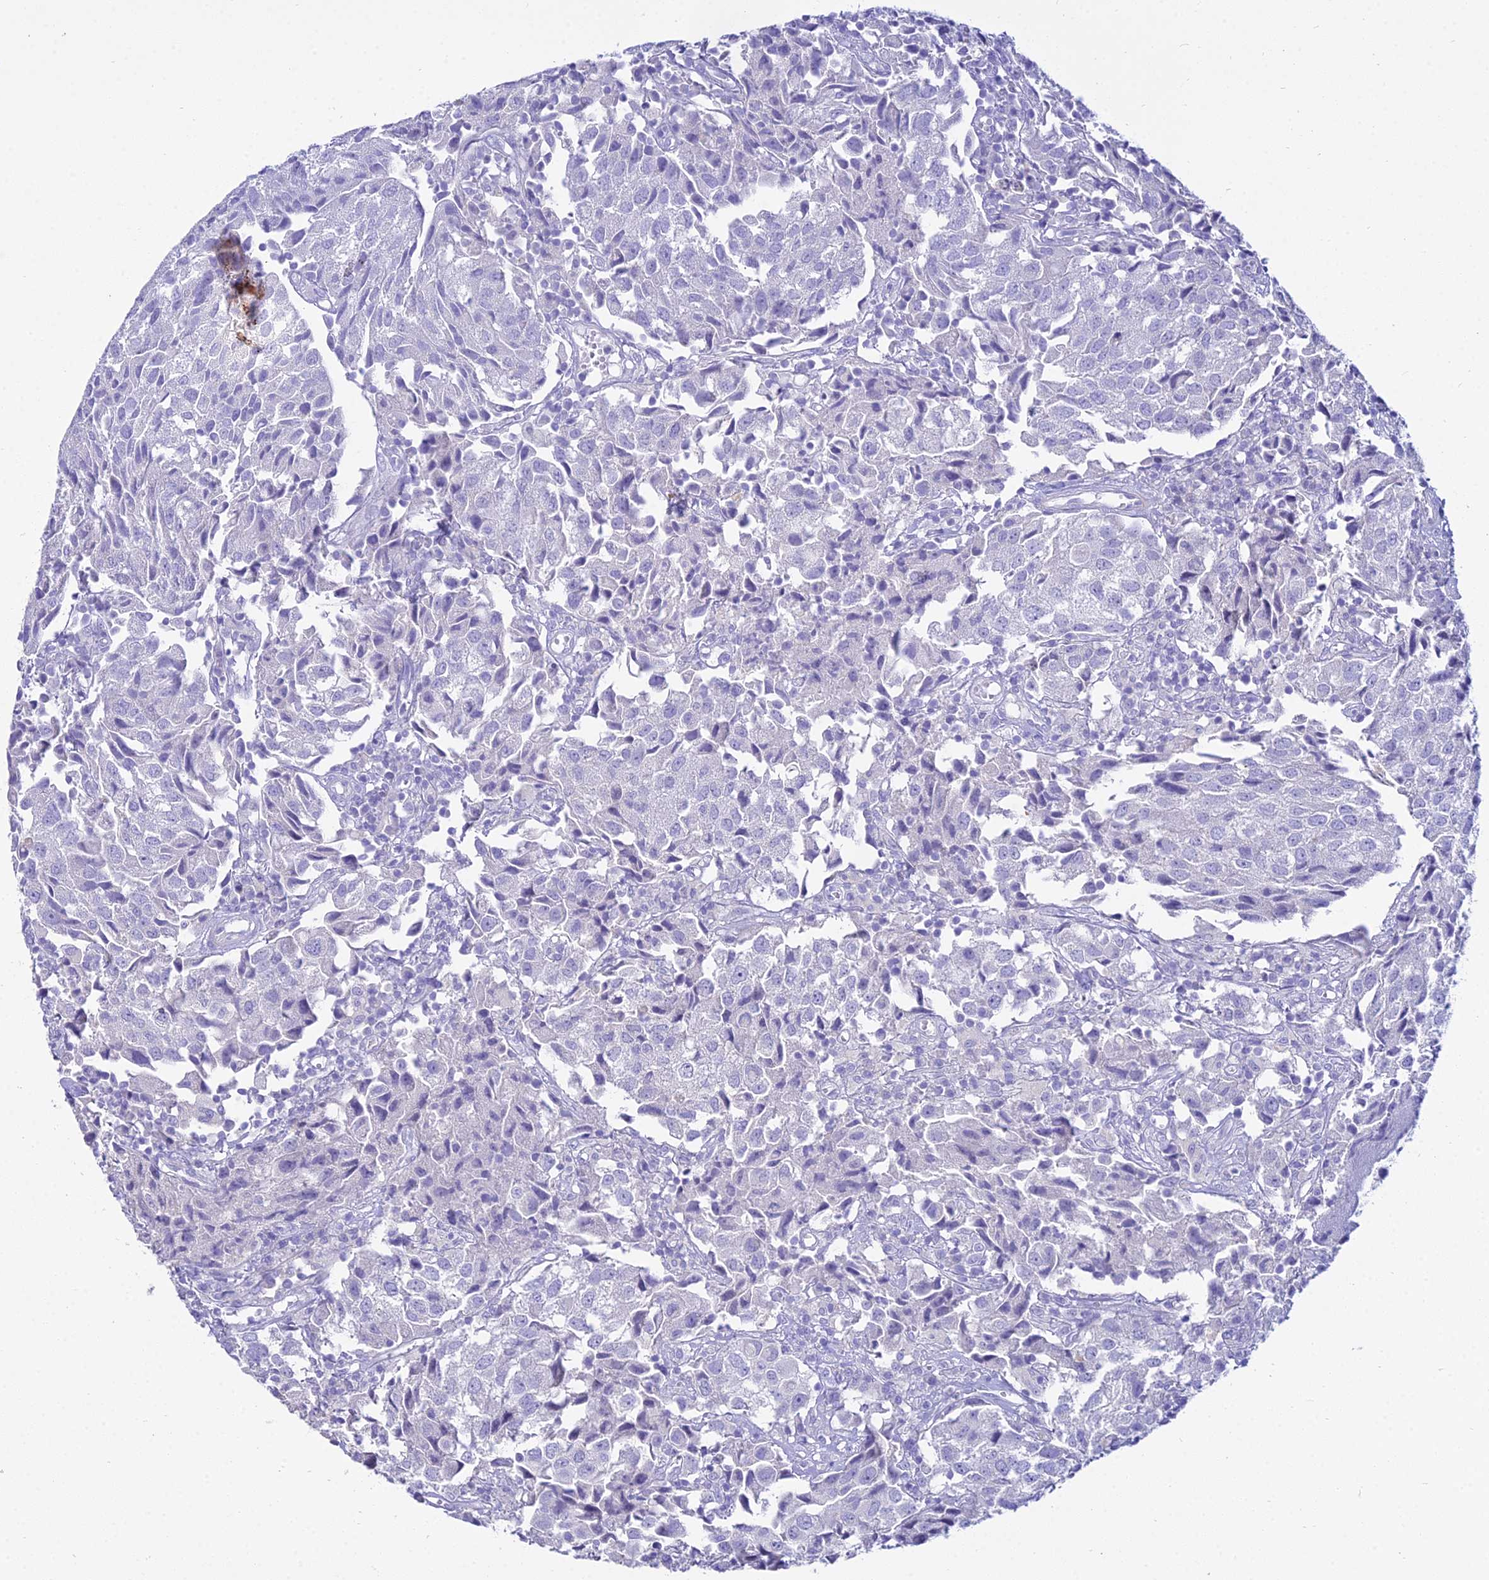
{"staining": {"intensity": "negative", "quantity": "none", "location": "none"}, "tissue": "urothelial cancer", "cell_type": "Tumor cells", "image_type": "cancer", "snomed": [{"axis": "morphology", "description": "Urothelial carcinoma, High grade"}, {"axis": "topography", "description": "Urinary bladder"}], "caption": "Immunohistochemistry (IHC) histopathology image of urothelial cancer stained for a protein (brown), which demonstrates no expression in tumor cells.", "gene": "DLX1", "patient": {"sex": "female", "age": 75}}